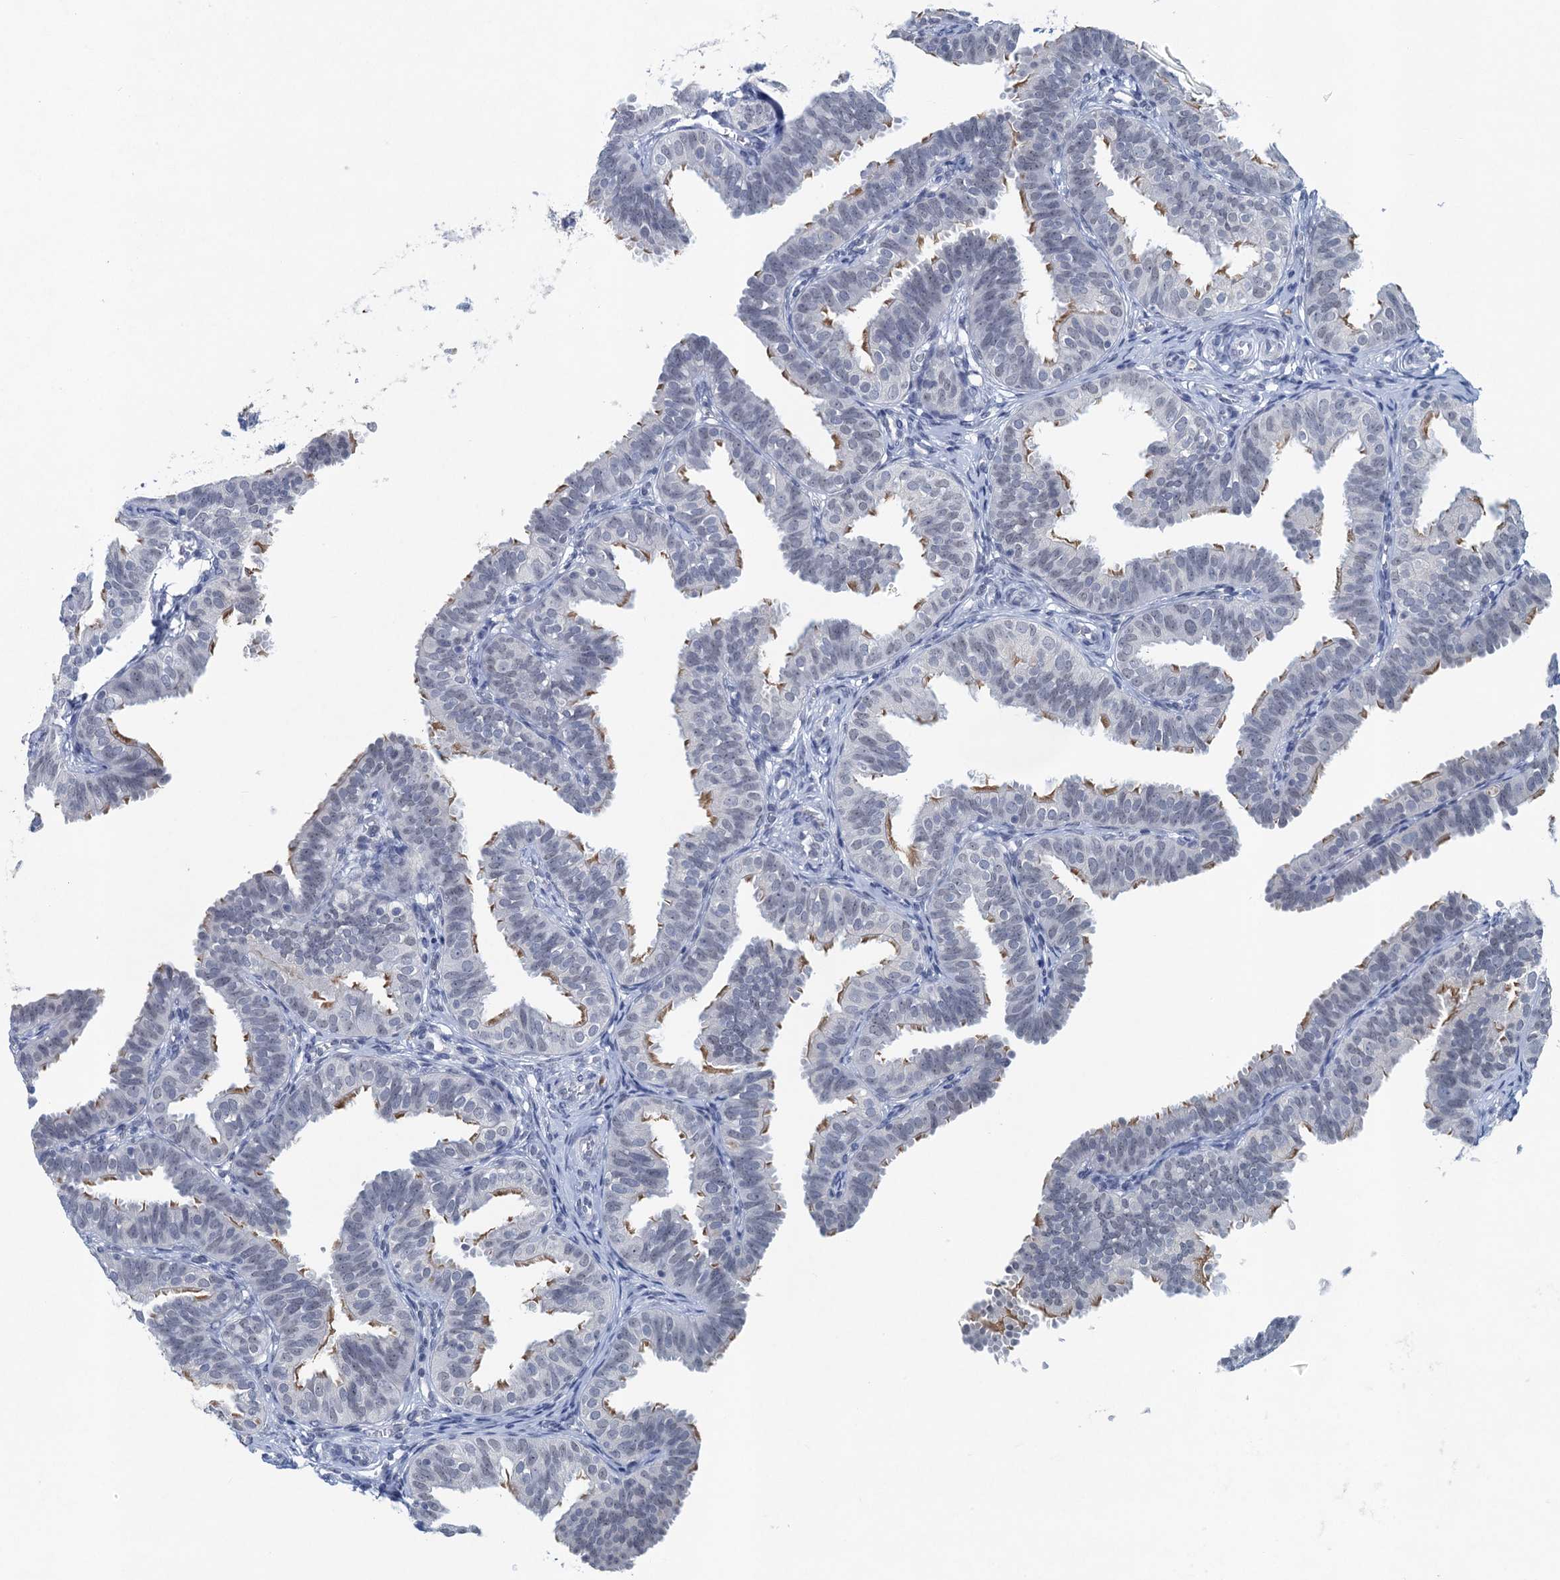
{"staining": {"intensity": "moderate", "quantity": "<25%", "location": "cytoplasmic/membranous"}, "tissue": "fallopian tube", "cell_type": "Glandular cells", "image_type": "normal", "snomed": [{"axis": "morphology", "description": "Normal tissue, NOS"}, {"axis": "topography", "description": "Fallopian tube"}], "caption": "Protein expression analysis of benign human fallopian tube reveals moderate cytoplasmic/membranous expression in about <25% of glandular cells. (DAB IHC, brown staining for protein, blue staining for nuclei).", "gene": "ENSG00000230707", "patient": {"sex": "female", "age": 35}}